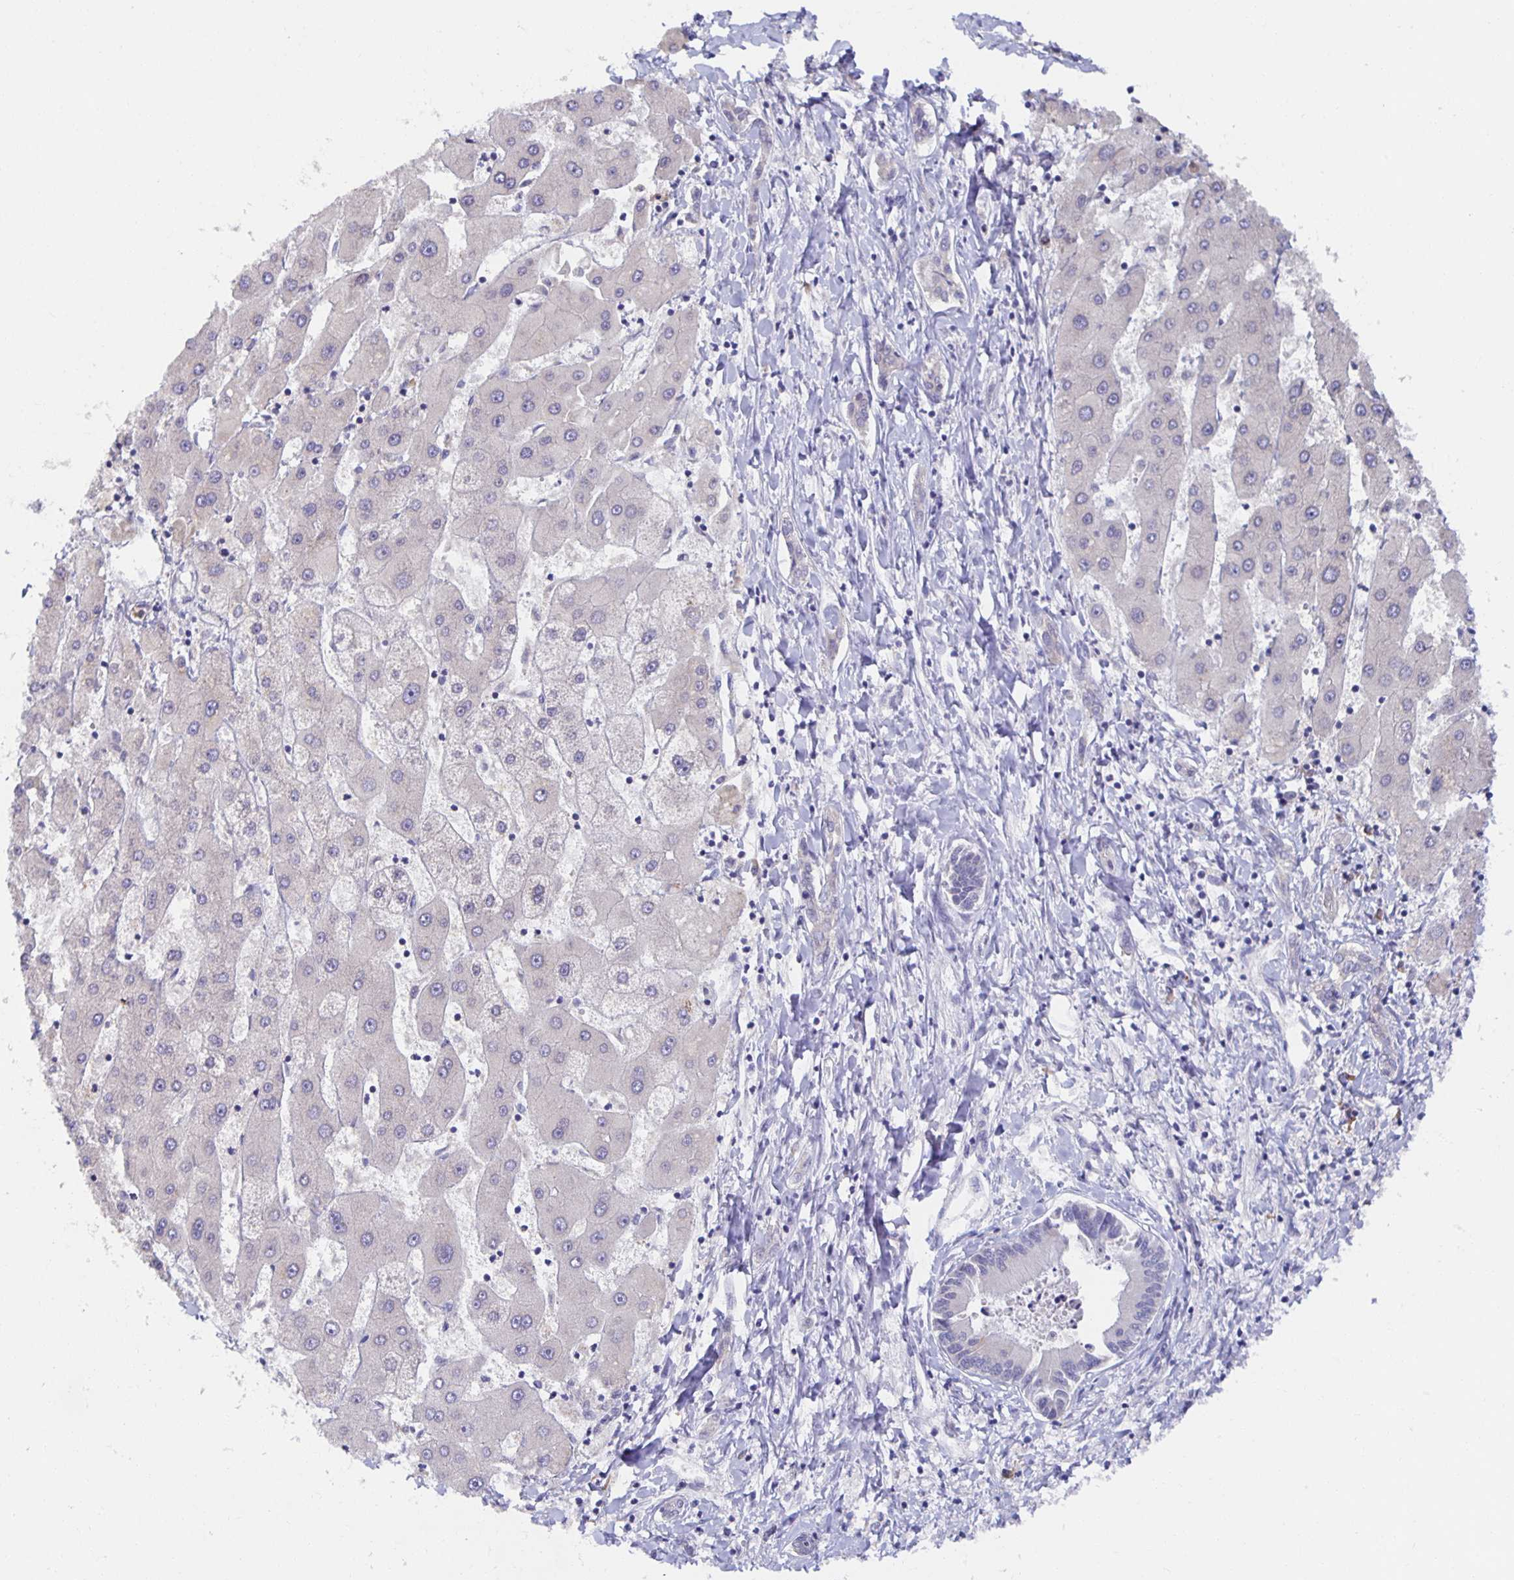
{"staining": {"intensity": "negative", "quantity": "none", "location": "none"}, "tissue": "liver cancer", "cell_type": "Tumor cells", "image_type": "cancer", "snomed": [{"axis": "morphology", "description": "Cholangiocarcinoma"}, {"axis": "topography", "description": "Liver"}], "caption": "Cholangiocarcinoma (liver) was stained to show a protein in brown. There is no significant staining in tumor cells. (DAB immunohistochemistry (IHC) visualized using brightfield microscopy, high magnification).", "gene": "BAD", "patient": {"sex": "male", "age": 66}}